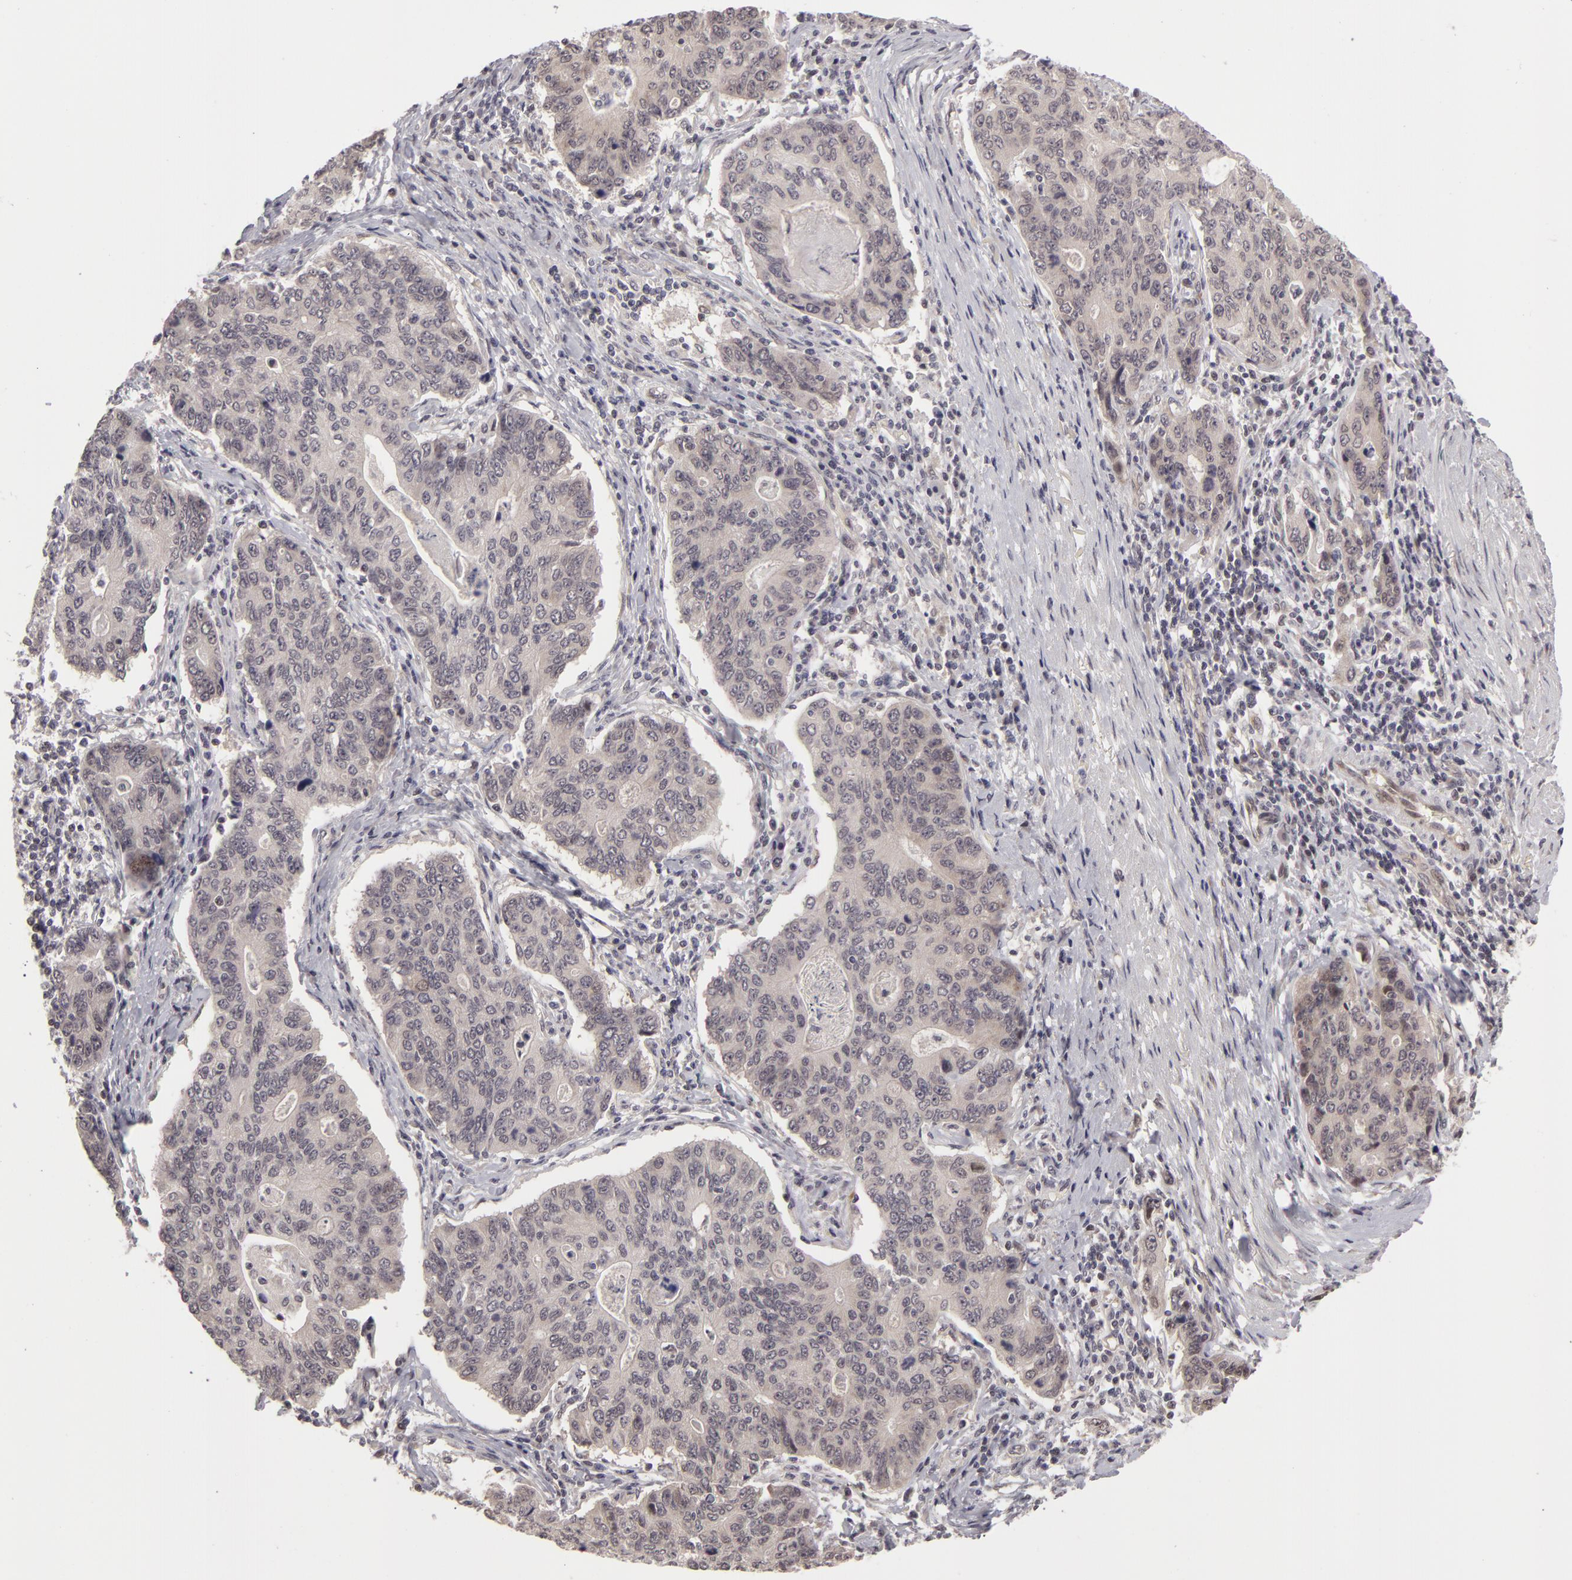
{"staining": {"intensity": "negative", "quantity": "none", "location": "none"}, "tissue": "stomach cancer", "cell_type": "Tumor cells", "image_type": "cancer", "snomed": [{"axis": "morphology", "description": "Adenocarcinoma, NOS"}, {"axis": "topography", "description": "Esophagus"}, {"axis": "topography", "description": "Stomach"}], "caption": "Image shows no significant protein positivity in tumor cells of adenocarcinoma (stomach). Nuclei are stained in blue.", "gene": "ZNF133", "patient": {"sex": "male", "age": 74}}